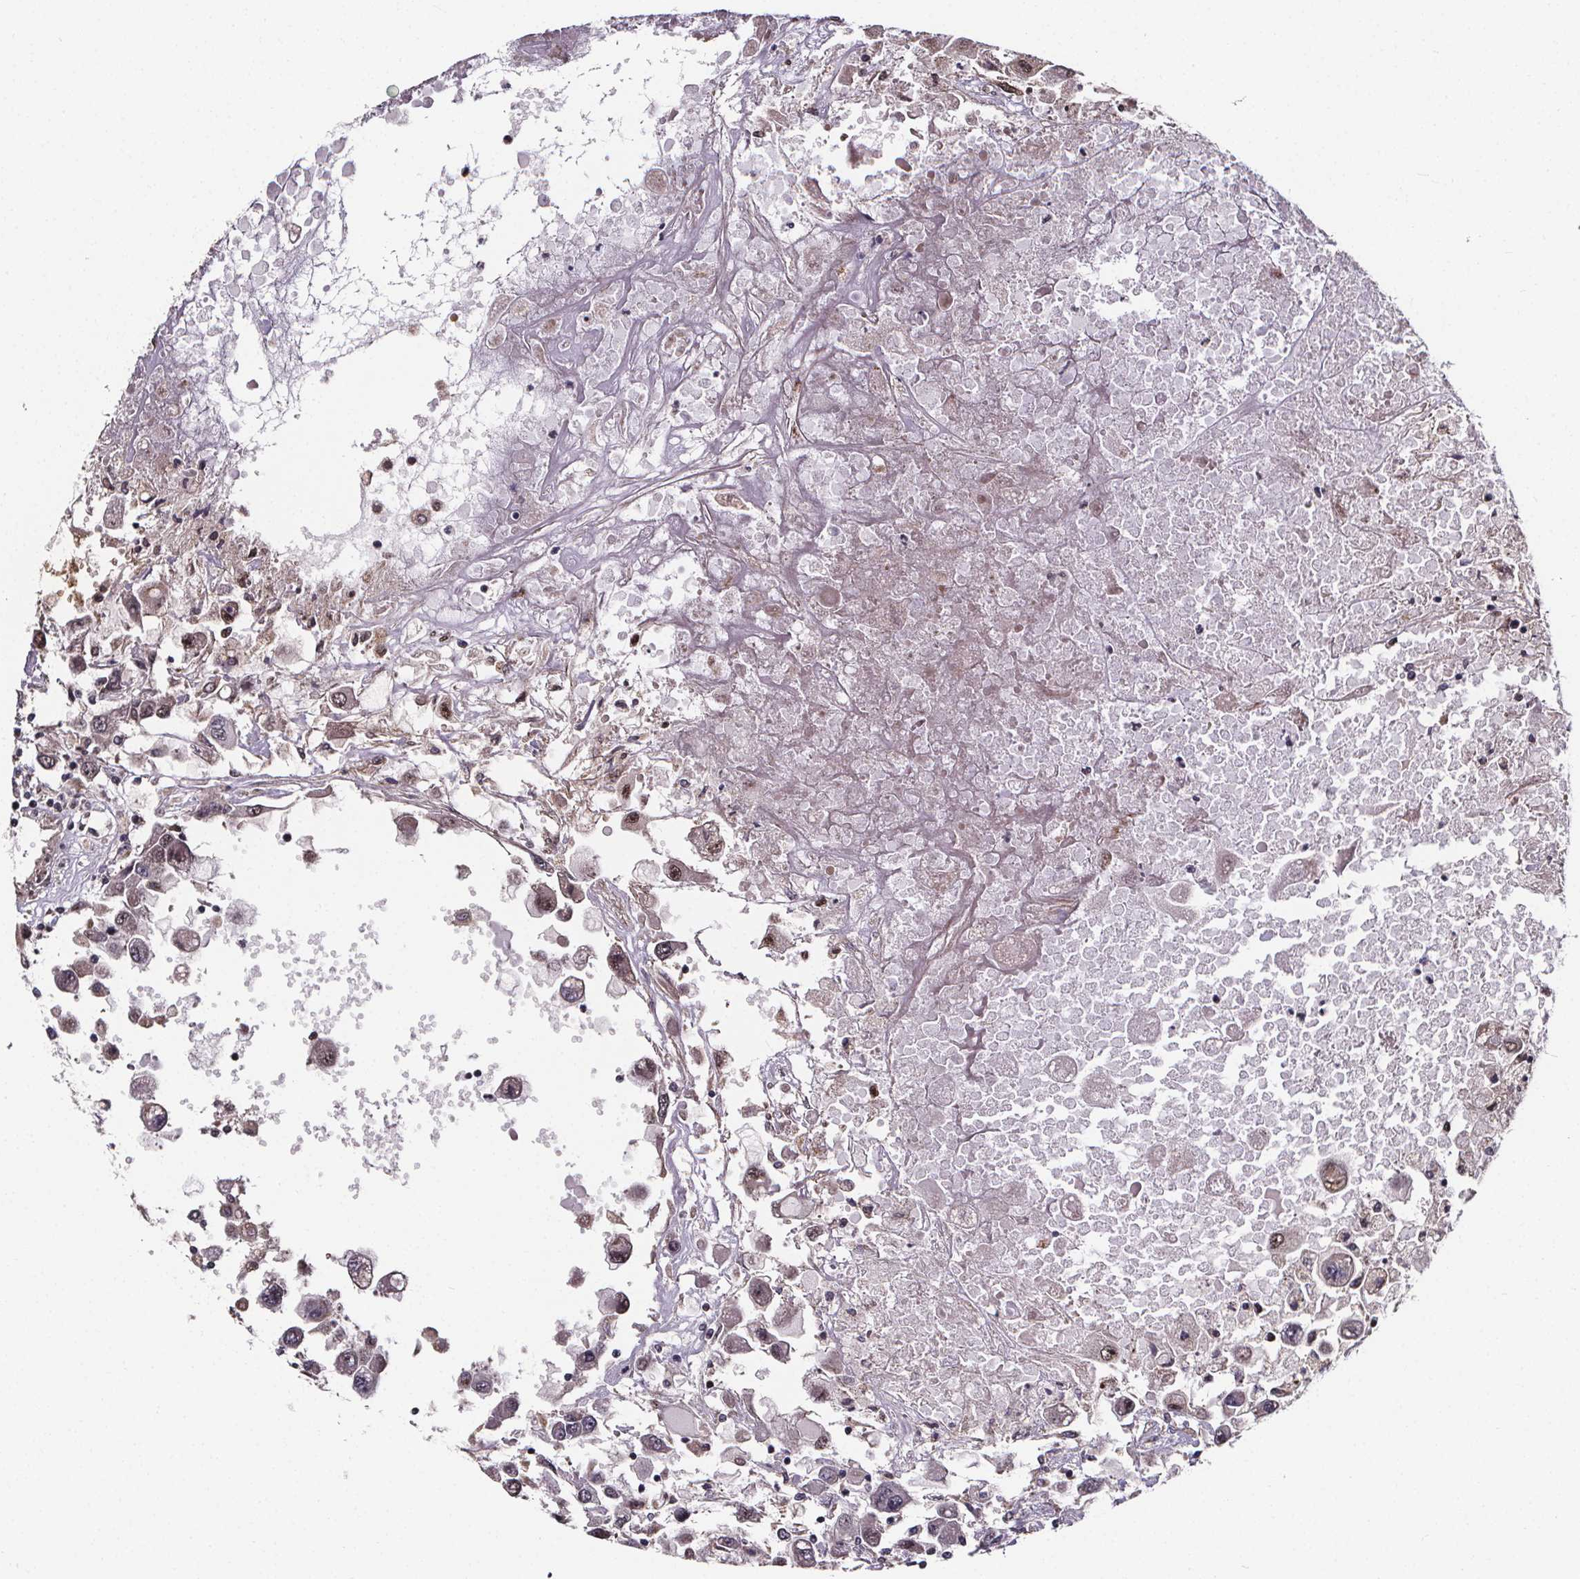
{"staining": {"intensity": "negative", "quantity": "none", "location": "none"}, "tissue": "renal cancer", "cell_type": "Tumor cells", "image_type": "cancer", "snomed": [{"axis": "morphology", "description": "Adenocarcinoma, NOS"}, {"axis": "topography", "description": "Kidney"}], "caption": "DAB (3,3'-diaminobenzidine) immunohistochemical staining of renal cancer reveals no significant expression in tumor cells. (Brightfield microscopy of DAB (3,3'-diaminobenzidine) immunohistochemistry at high magnification).", "gene": "DDIT3", "patient": {"sex": "female", "age": 67}}